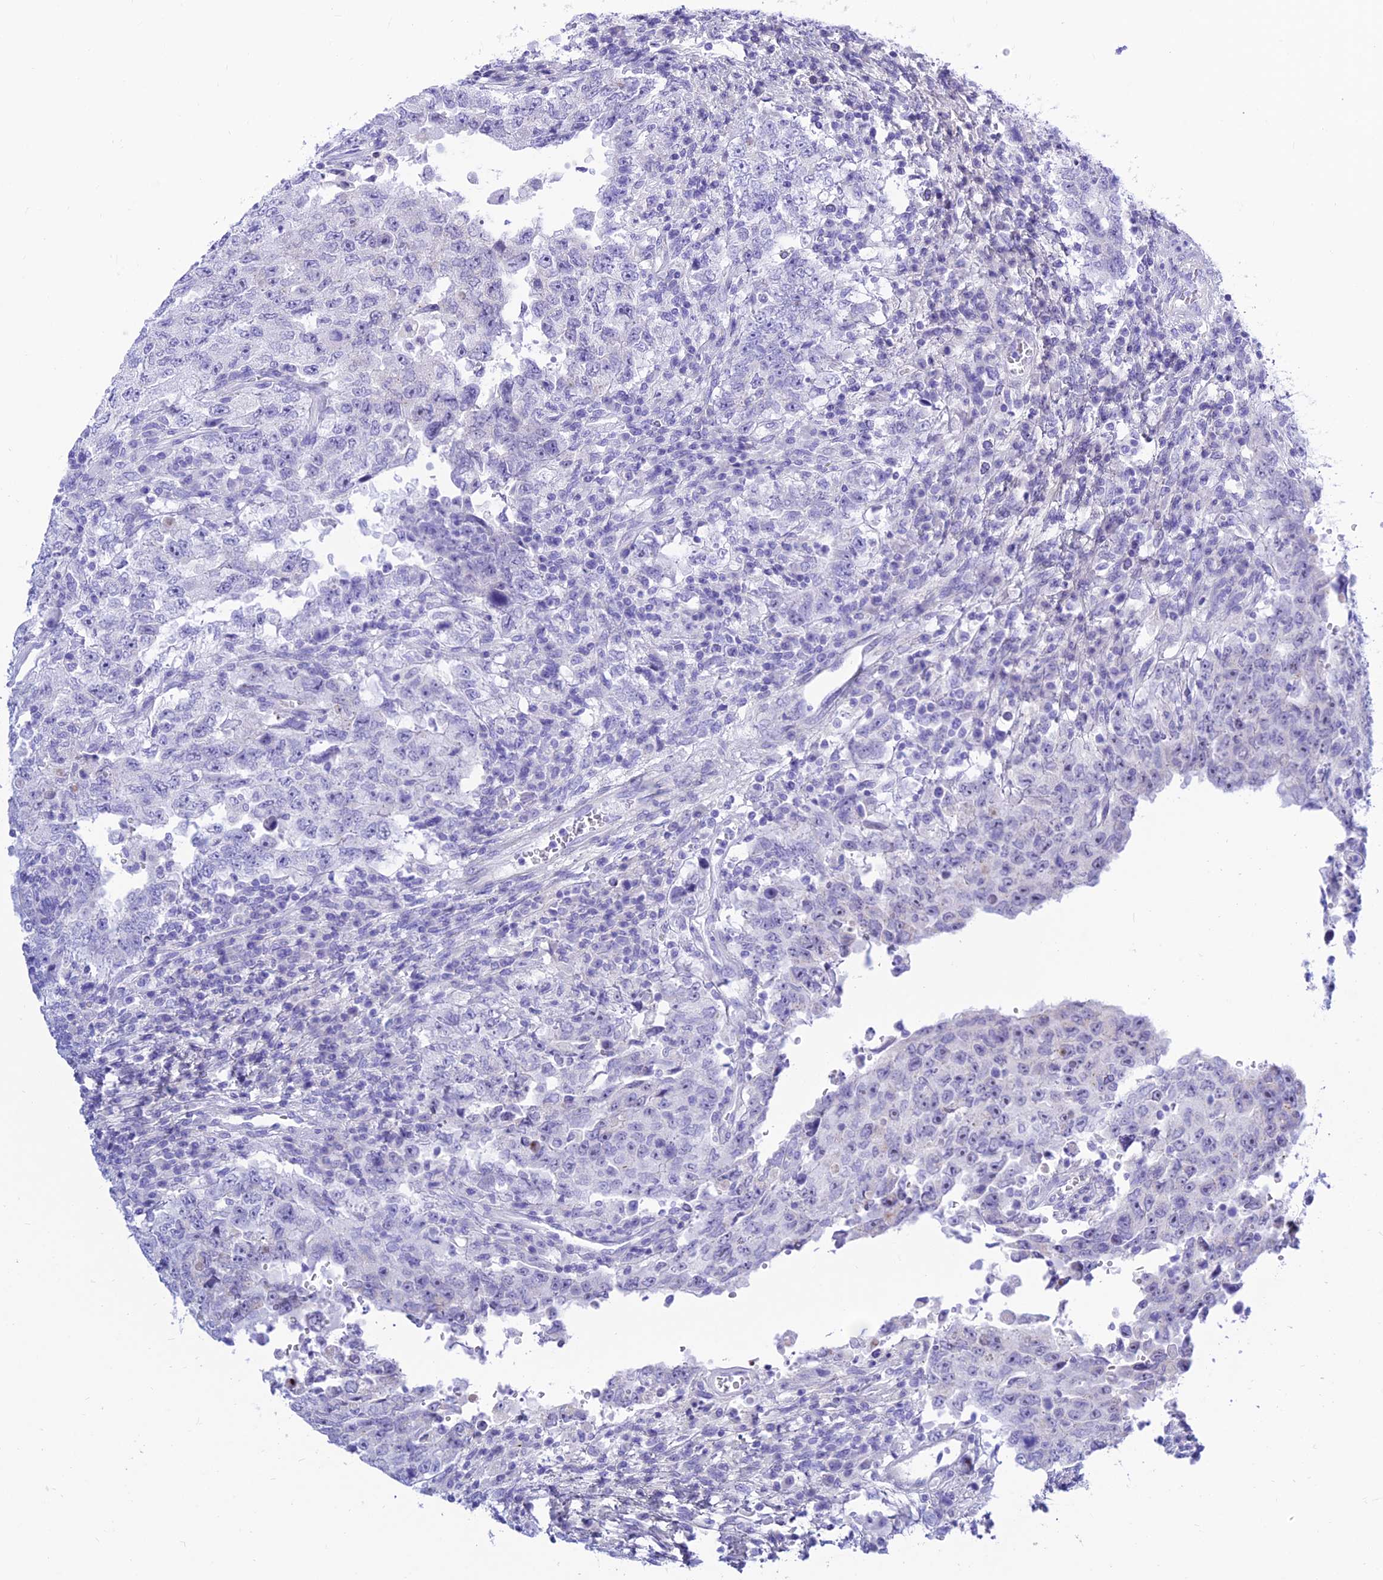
{"staining": {"intensity": "negative", "quantity": "none", "location": "none"}, "tissue": "testis cancer", "cell_type": "Tumor cells", "image_type": "cancer", "snomed": [{"axis": "morphology", "description": "Carcinoma, Embryonal, NOS"}, {"axis": "topography", "description": "Testis"}], "caption": "This is an immunohistochemistry (IHC) histopathology image of human testis embryonal carcinoma. There is no positivity in tumor cells.", "gene": "PRNP", "patient": {"sex": "male", "age": 26}}